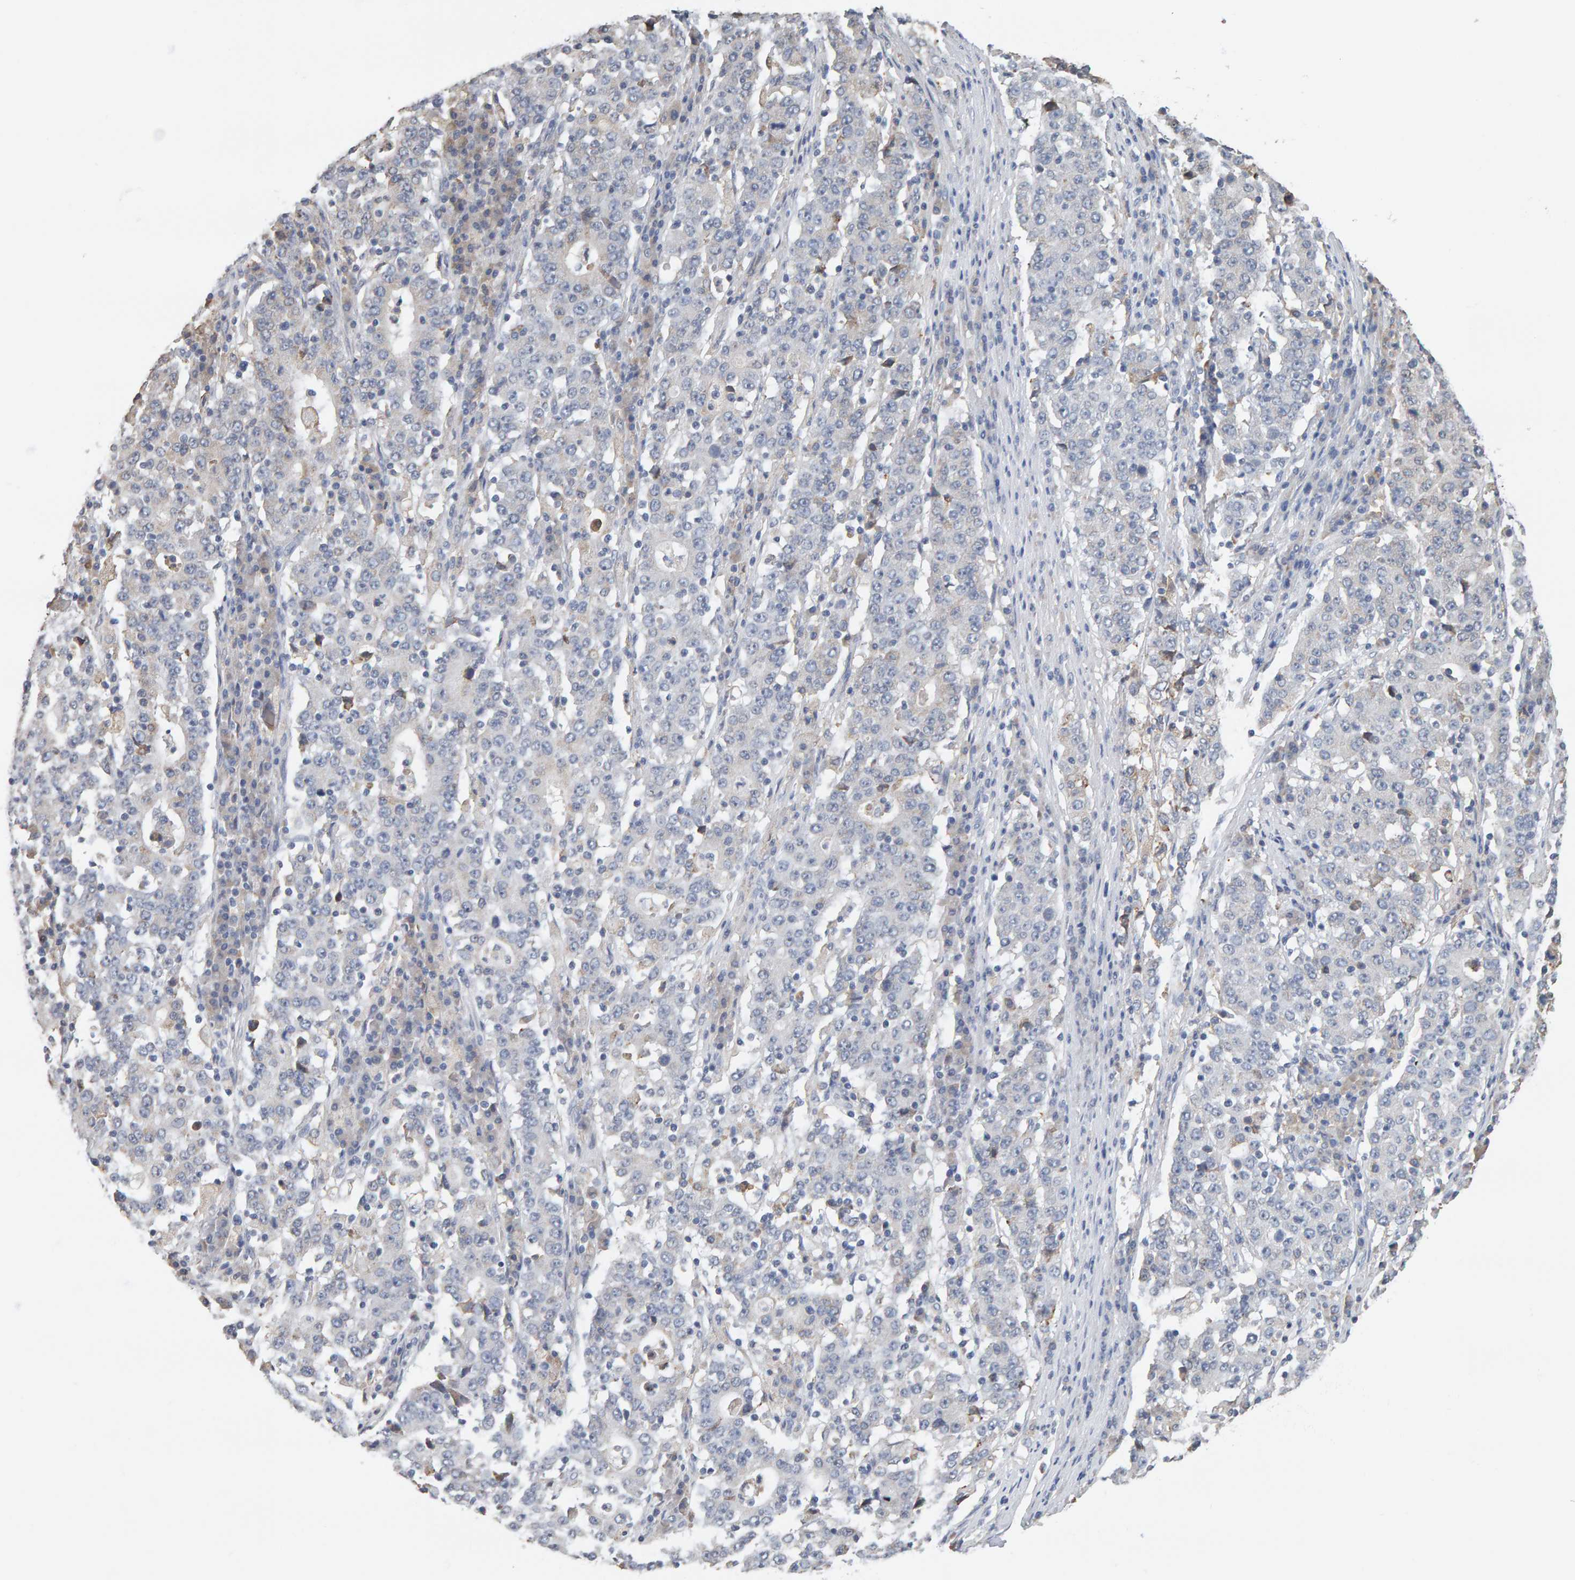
{"staining": {"intensity": "negative", "quantity": "none", "location": "none"}, "tissue": "stomach cancer", "cell_type": "Tumor cells", "image_type": "cancer", "snomed": [{"axis": "morphology", "description": "Adenocarcinoma, NOS"}, {"axis": "topography", "description": "Stomach"}], "caption": "Immunohistochemistry (IHC) photomicrograph of neoplastic tissue: human stomach cancer (adenocarcinoma) stained with DAB (3,3'-diaminobenzidine) demonstrates no significant protein staining in tumor cells.", "gene": "ADHFE1", "patient": {"sex": "male", "age": 59}}